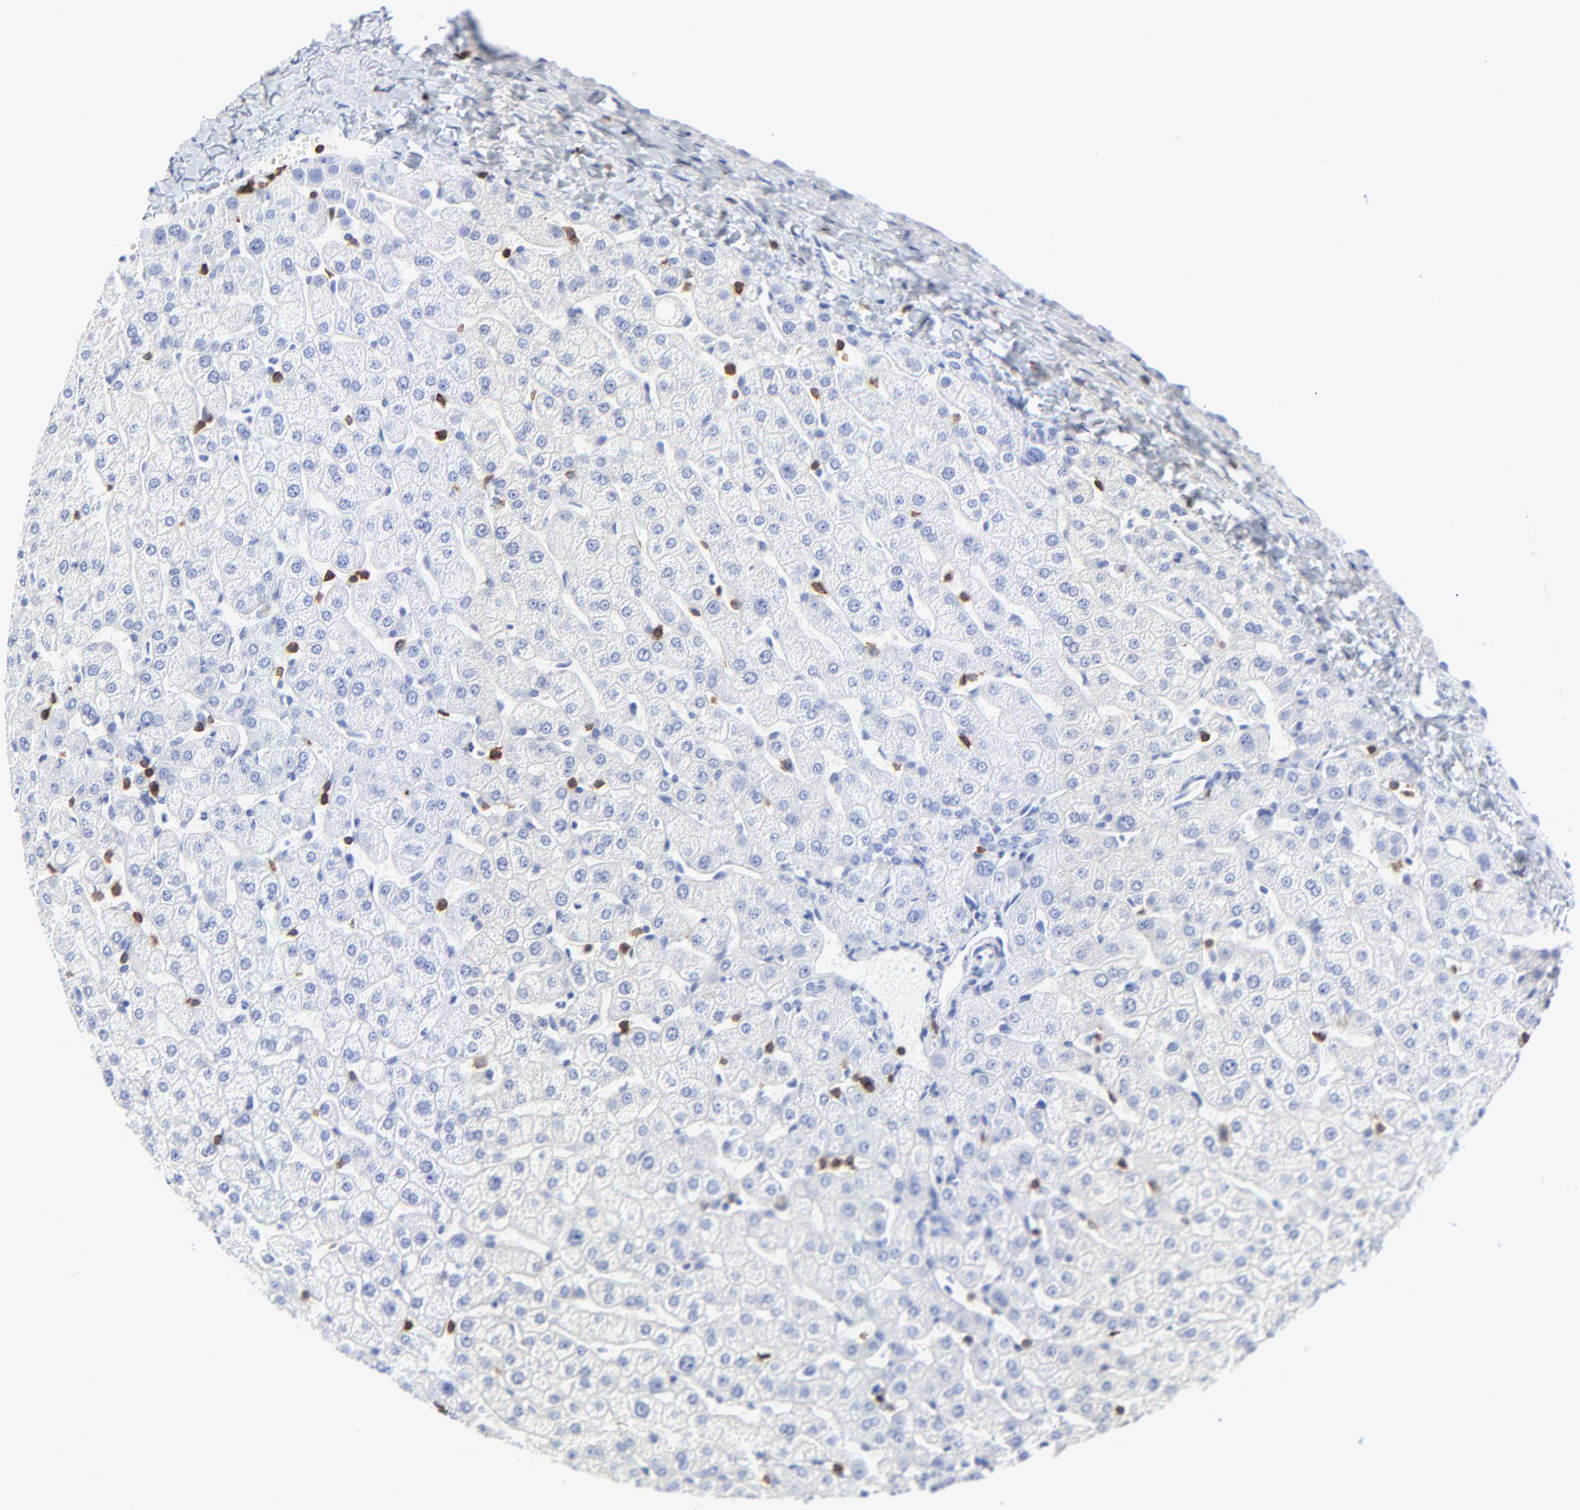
{"staining": {"intensity": "negative", "quantity": "none", "location": "none"}, "tissue": "liver", "cell_type": "Cholangiocytes", "image_type": "normal", "snomed": [{"axis": "morphology", "description": "Normal tissue, NOS"}, {"axis": "morphology", "description": "Fibrosis, NOS"}, {"axis": "topography", "description": "Liver"}], "caption": "This is an immunohistochemistry (IHC) micrograph of normal liver. There is no positivity in cholangiocytes.", "gene": "LCK", "patient": {"sex": "female", "age": 29}}